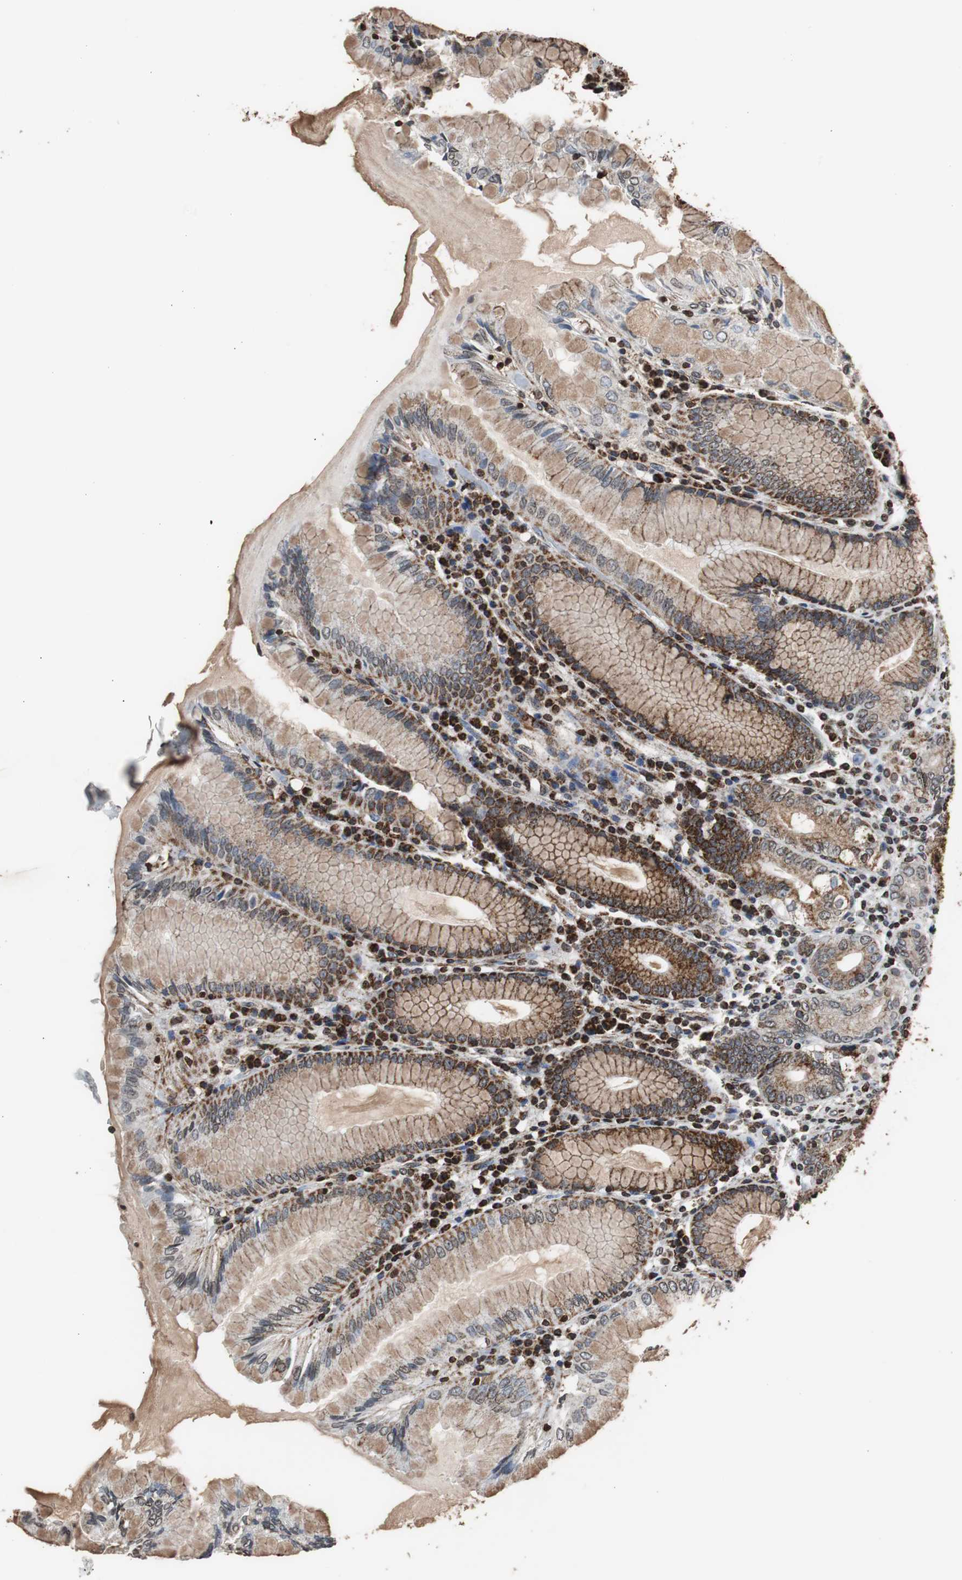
{"staining": {"intensity": "strong", "quantity": ">75%", "location": "cytoplasmic/membranous"}, "tissue": "stomach", "cell_type": "Glandular cells", "image_type": "normal", "snomed": [{"axis": "morphology", "description": "Normal tissue, NOS"}, {"axis": "topography", "description": "Stomach, lower"}], "caption": "Immunohistochemistry (IHC) (DAB (3,3'-diaminobenzidine)) staining of unremarkable human stomach reveals strong cytoplasmic/membranous protein expression in about >75% of glandular cells.", "gene": "HSPA9", "patient": {"sex": "female", "age": 76}}